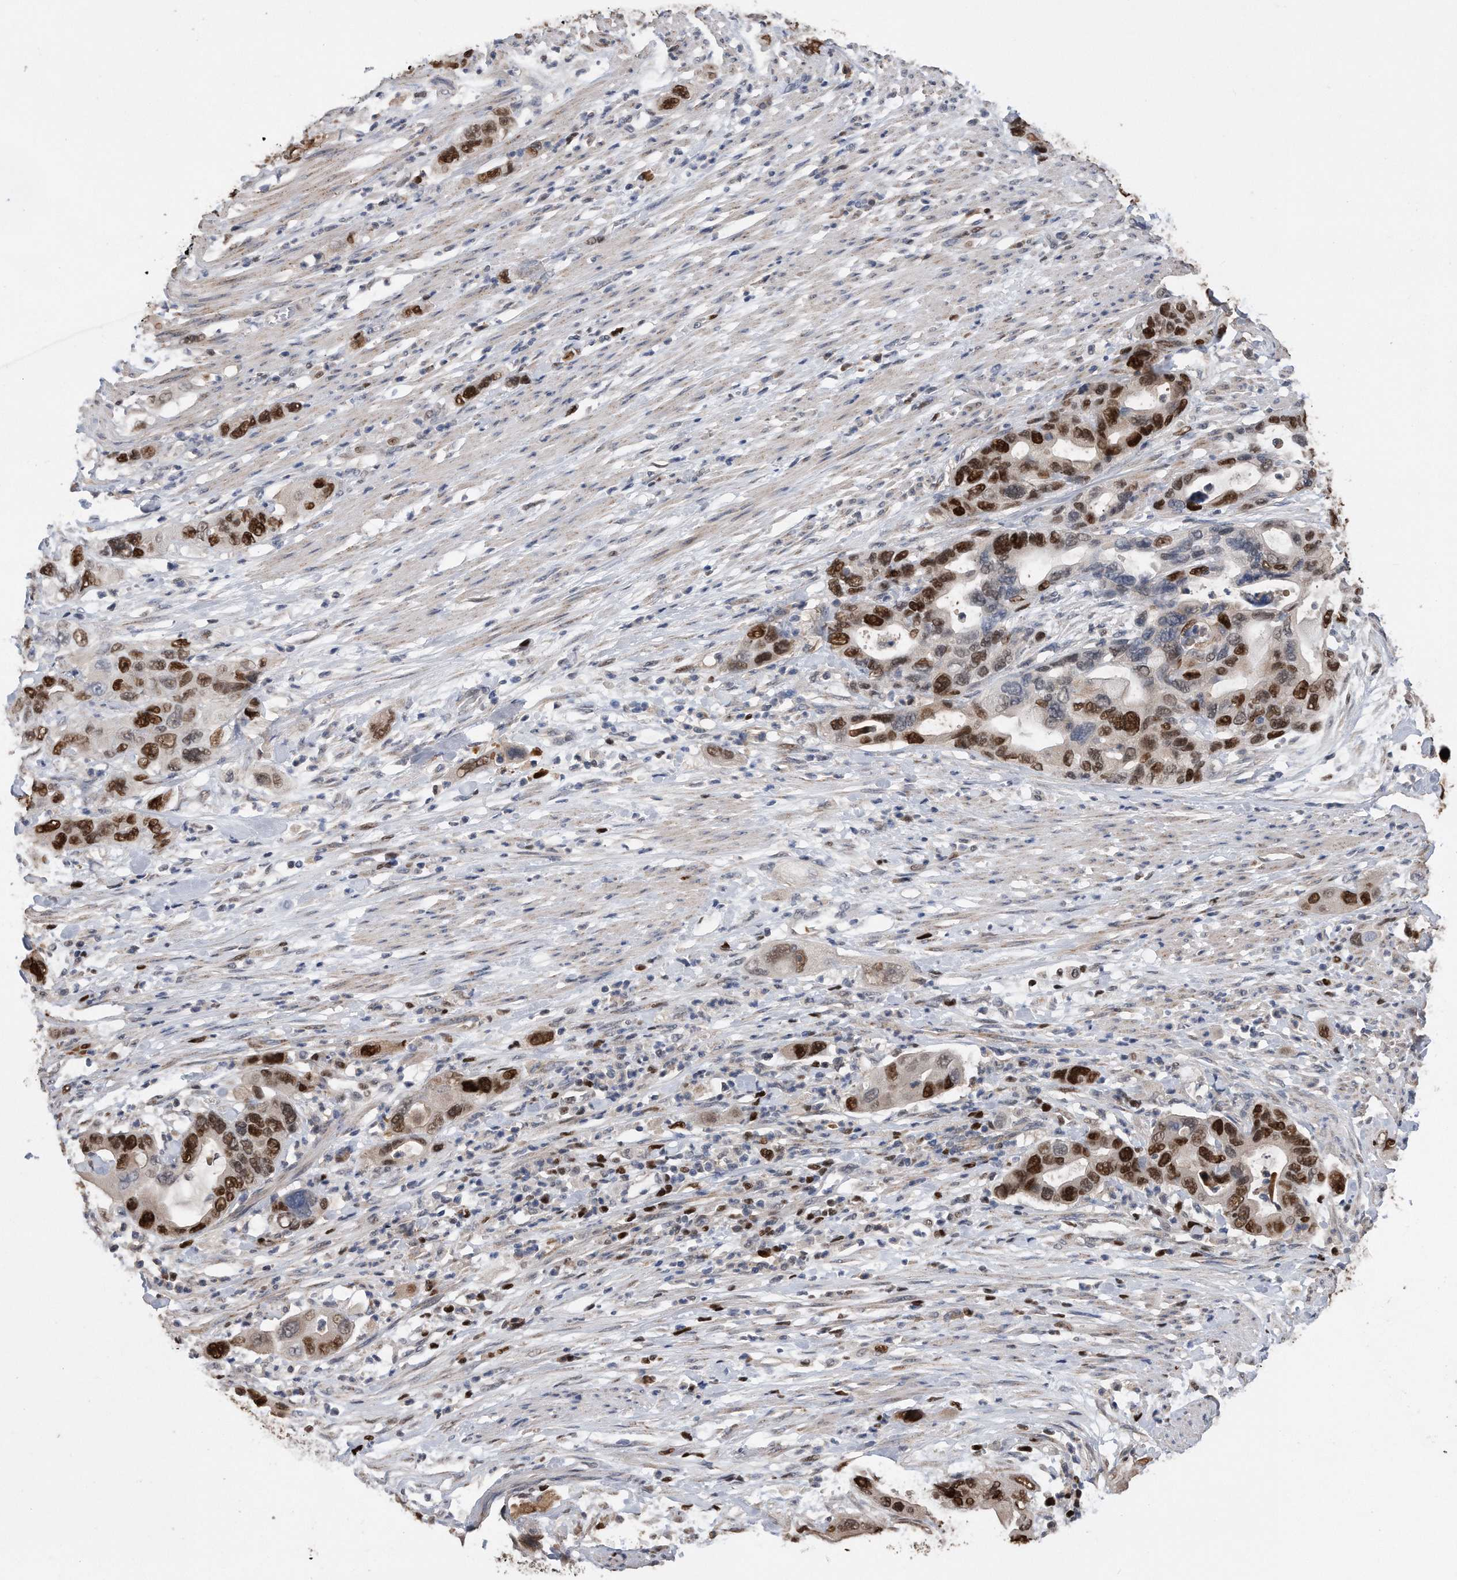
{"staining": {"intensity": "strong", "quantity": ">75%", "location": "nuclear"}, "tissue": "pancreatic cancer", "cell_type": "Tumor cells", "image_type": "cancer", "snomed": [{"axis": "morphology", "description": "Adenocarcinoma, NOS"}, {"axis": "topography", "description": "Pancreas"}], "caption": "Immunohistochemical staining of human pancreatic adenocarcinoma demonstrates high levels of strong nuclear staining in about >75% of tumor cells. The protein is shown in brown color, while the nuclei are stained blue.", "gene": "PCNA", "patient": {"sex": "female", "age": 71}}